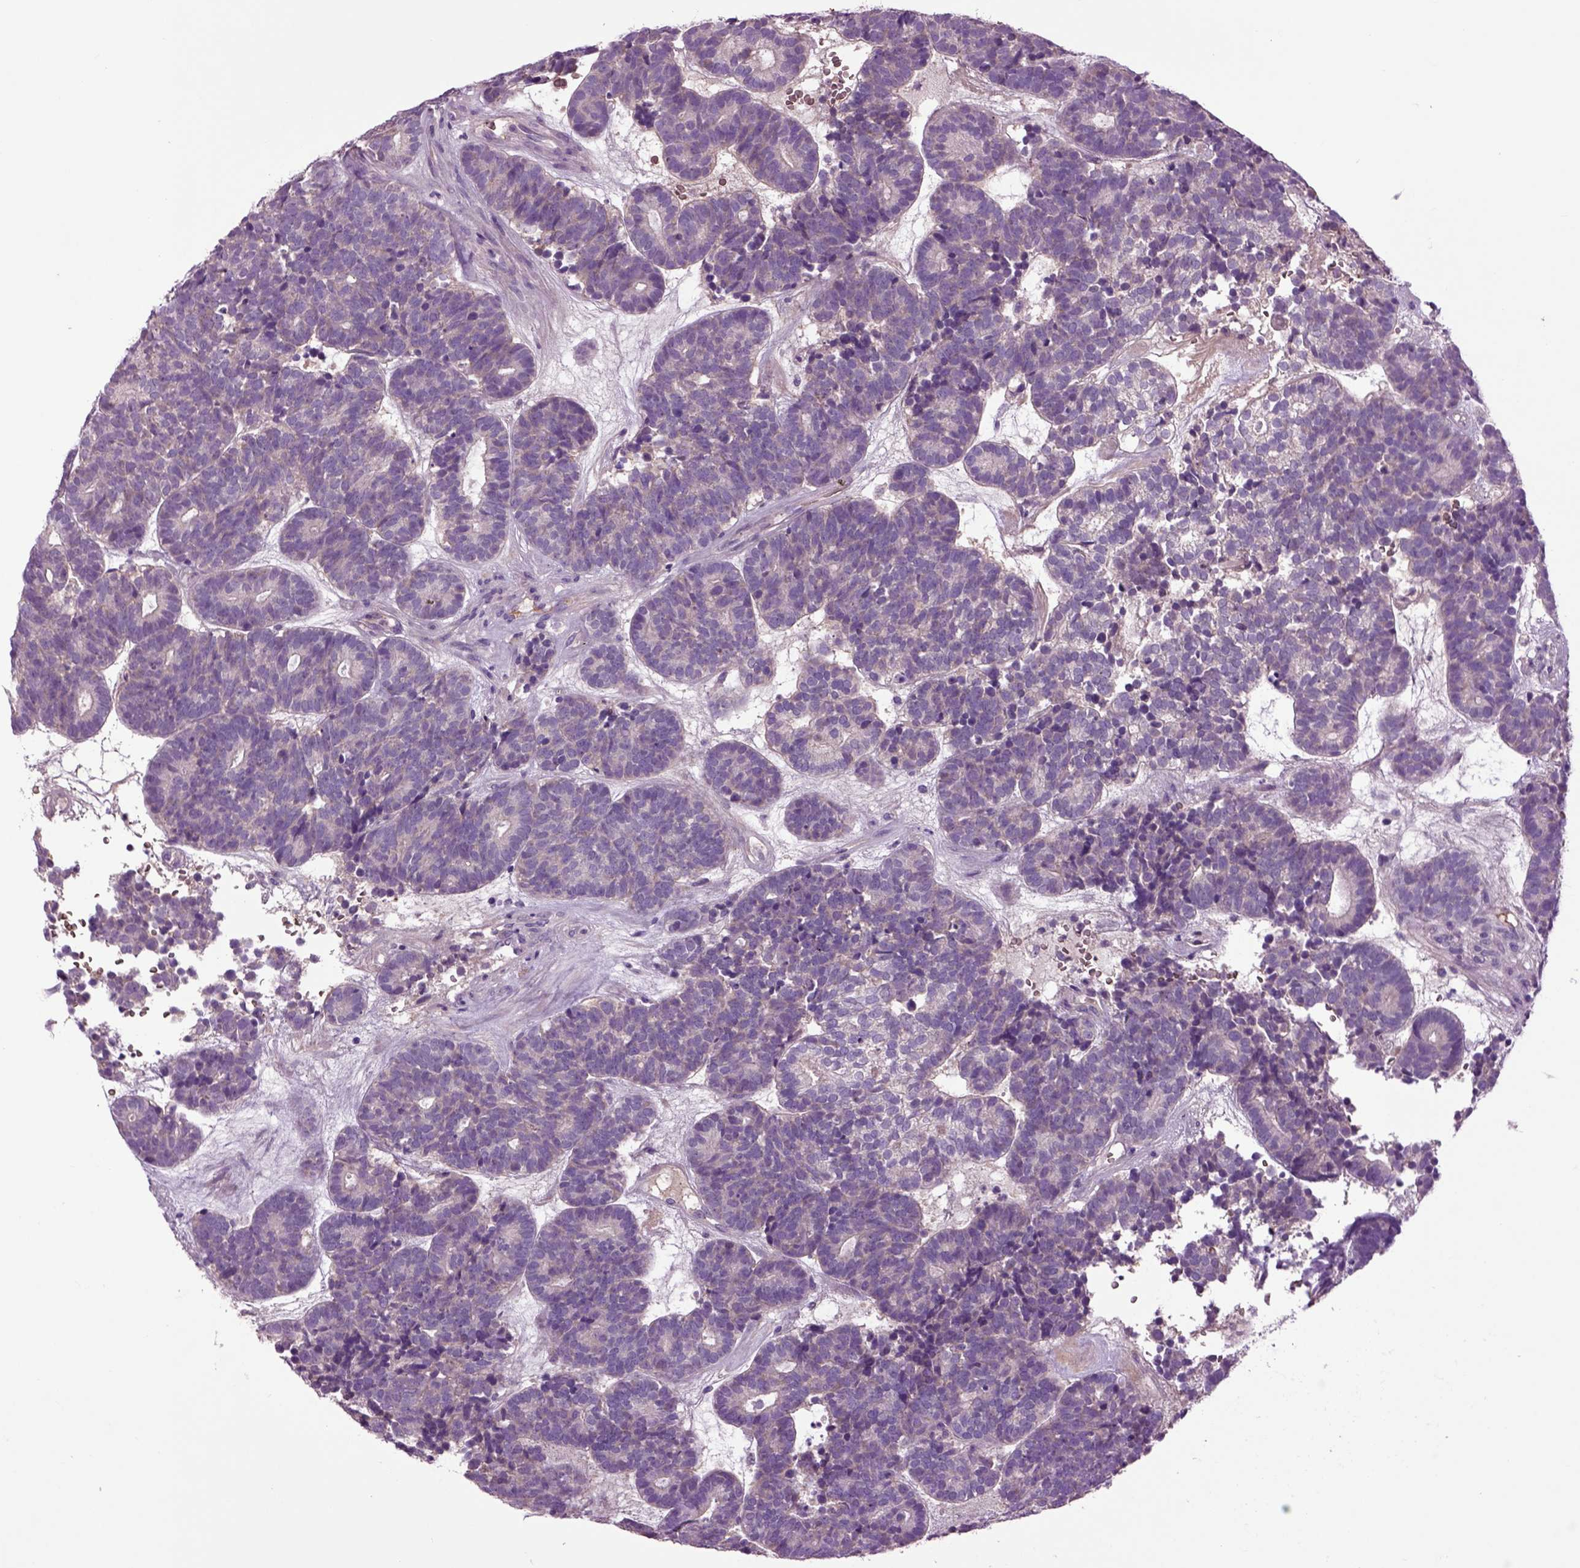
{"staining": {"intensity": "negative", "quantity": "none", "location": "none"}, "tissue": "head and neck cancer", "cell_type": "Tumor cells", "image_type": "cancer", "snomed": [{"axis": "morphology", "description": "Adenocarcinoma, NOS"}, {"axis": "topography", "description": "Head-Neck"}], "caption": "This is an immunohistochemistry (IHC) micrograph of human adenocarcinoma (head and neck). There is no positivity in tumor cells.", "gene": "SPON1", "patient": {"sex": "female", "age": 81}}